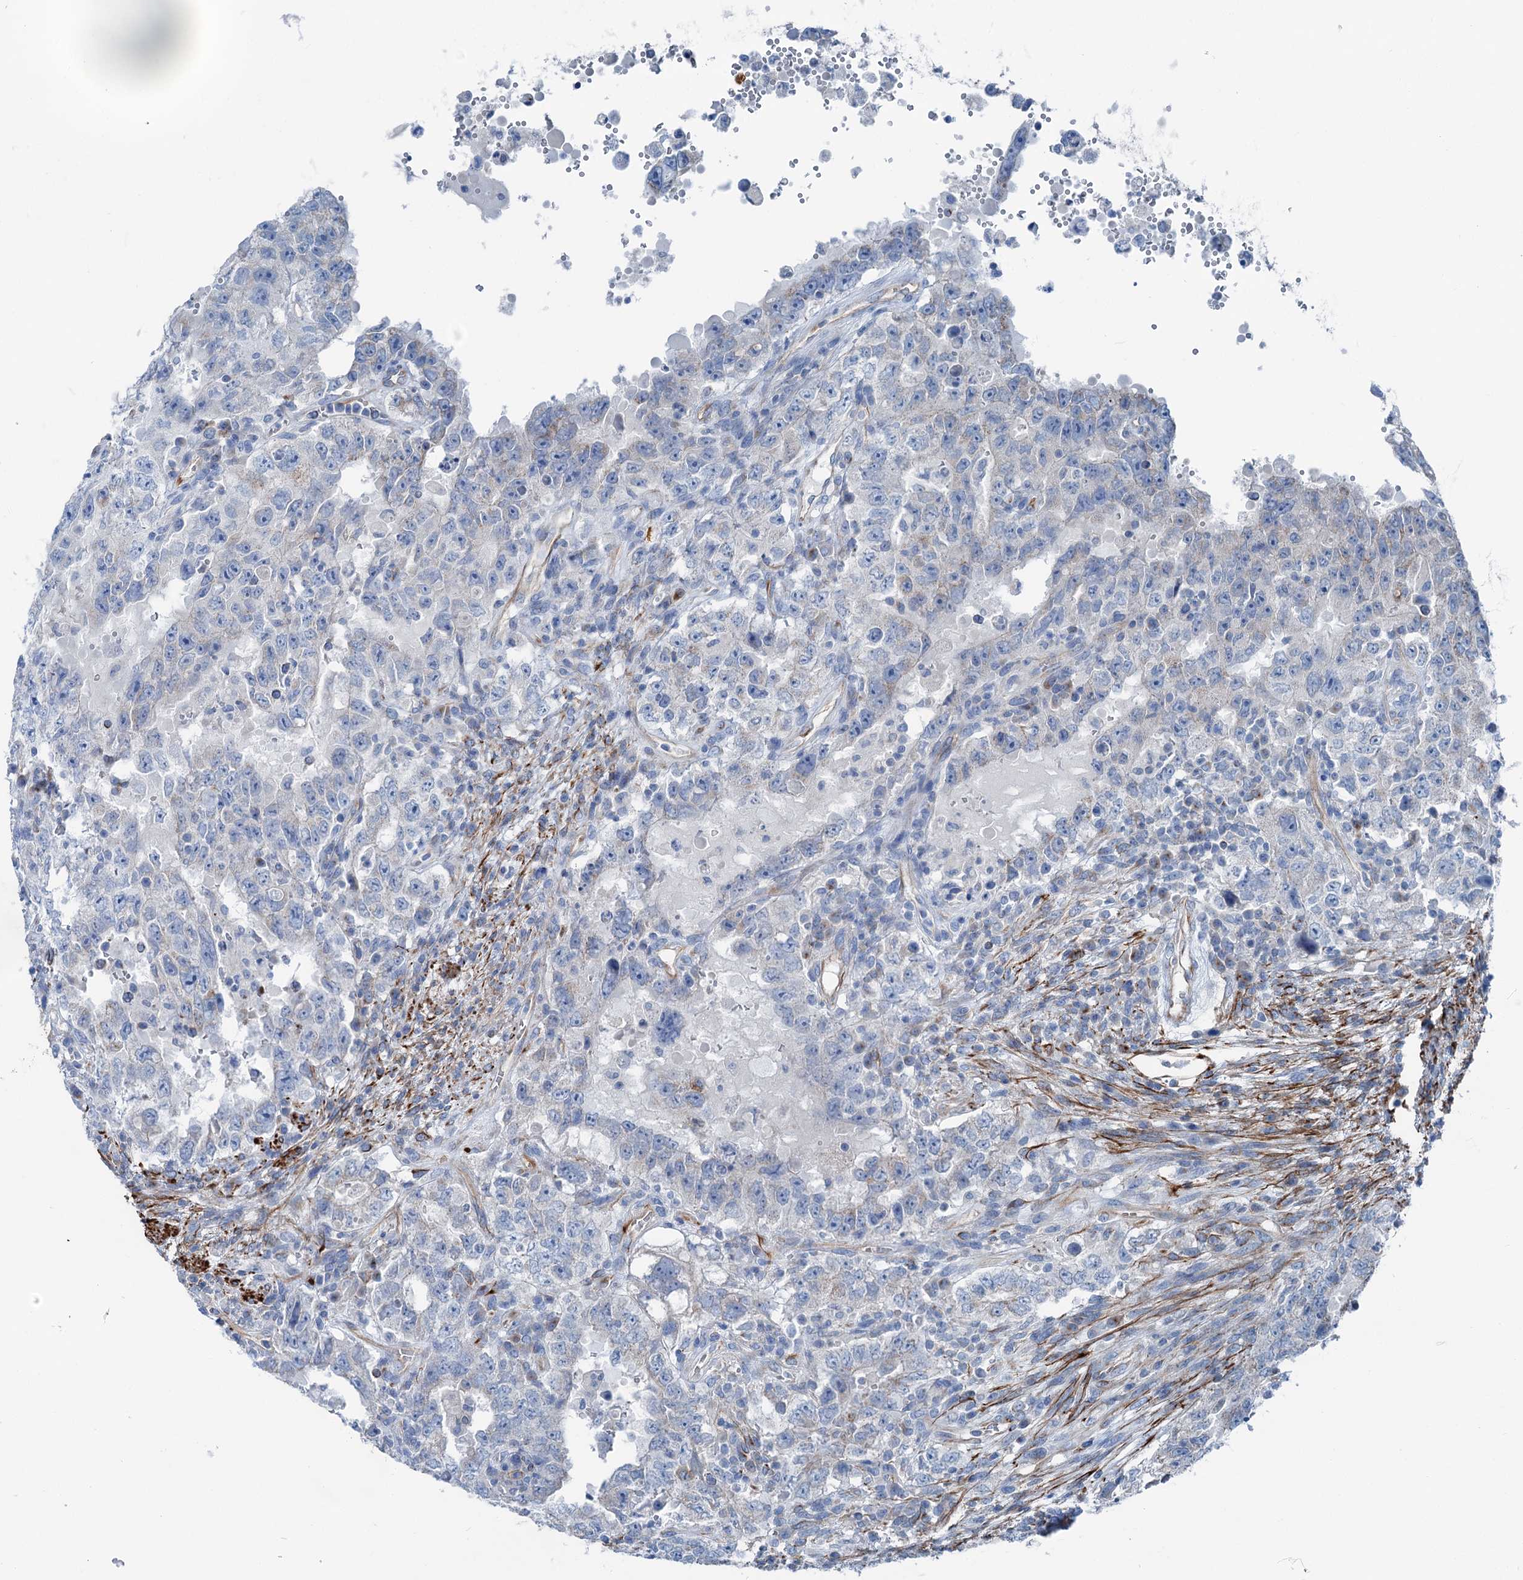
{"staining": {"intensity": "negative", "quantity": "none", "location": "none"}, "tissue": "testis cancer", "cell_type": "Tumor cells", "image_type": "cancer", "snomed": [{"axis": "morphology", "description": "Carcinoma, Embryonal, NOS"}, {"axis": "topography", "description": "Testis"}], "caption": "IHC of embryonal carcinoma (testis) shows no positivity in tumor cells.", "gene": "CALCOCO1", "patient": {"sex": "male", "age": 26}}